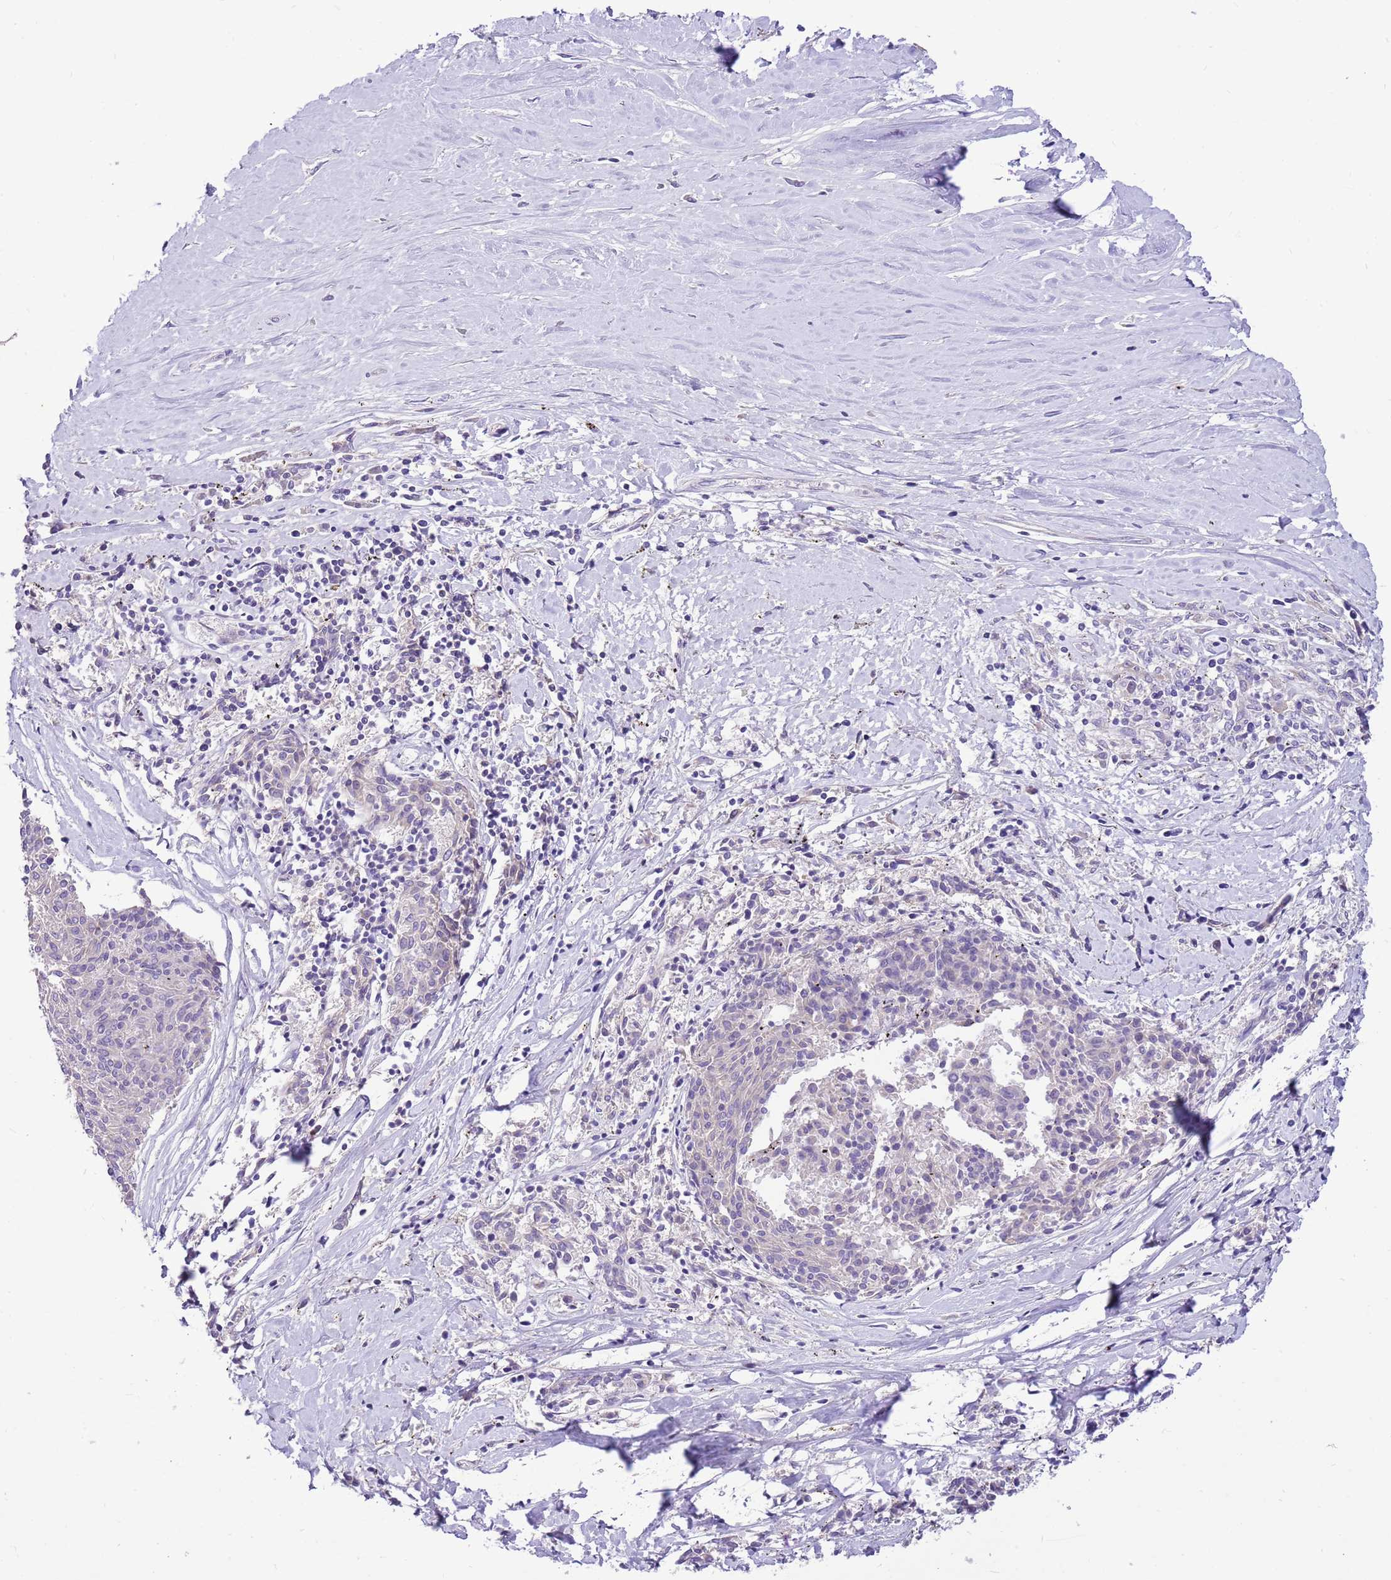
{"staining": {"intensity": "negative", "quantity": "none", "location": "none"}, "tissue": "melanoma", "cell_type": "Tumor cells", "image_type": "cancer", "snomed": [{"axis": "morphology", "description": "Malignant melanoma, NOS"}, {"axis": "topography", "description": "Skin"}], "caption": "Histopathology image shows no protein expression in tumor cells of malignant melanoma tissue.", "gene": "GLCE", "patient": {"sex": "female", "age": 72}}